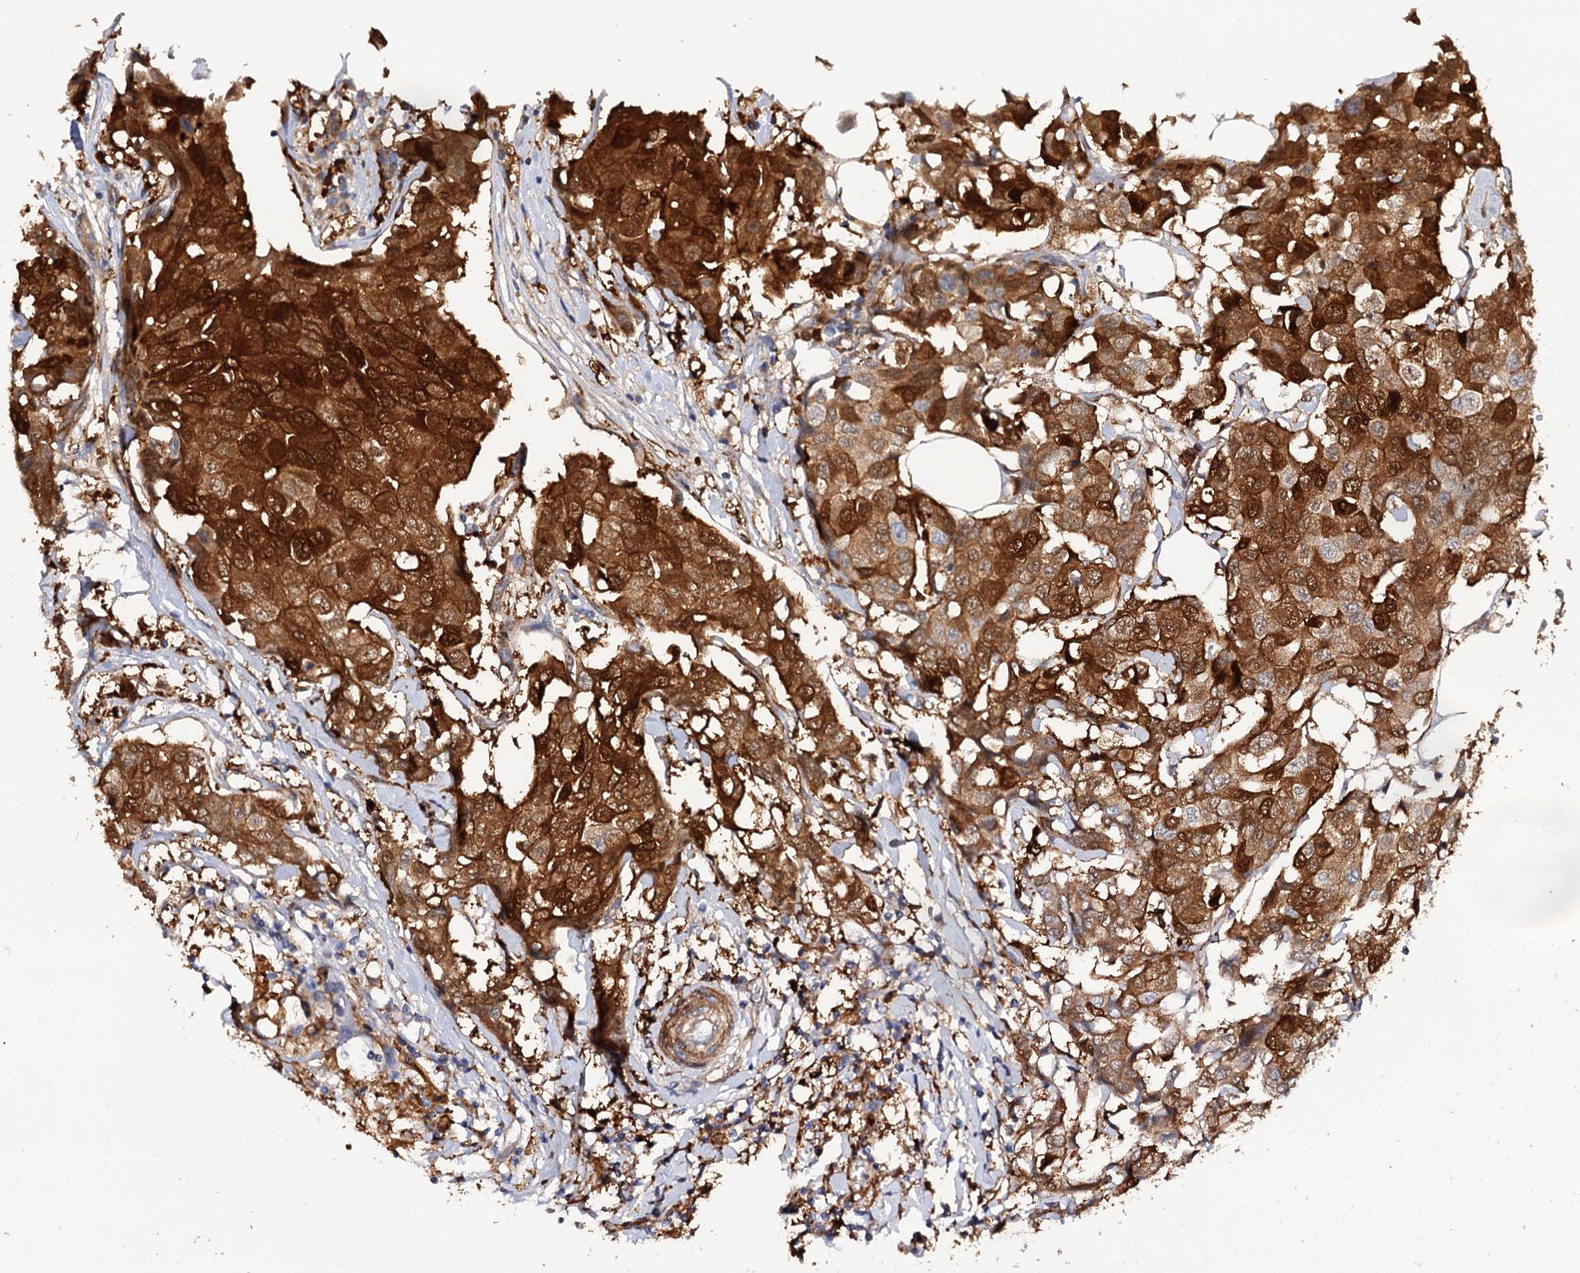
{"staining": {"intensity": "strong", "quantity": ">75%", "location": "cytoplasmic/membranous,nuclear"}, "tissue": "breast cancer", "cell_type": "Tumor cells", "image_type": "cancer", "snomed": [{"axis": "morphology", "description": "Duct carcinoma"}, {"axis": "topography", "description": "Breast"}], "caption": "DAB (3,3'-diaminobenzidine) immunohistochemical staining of breast cancer exhibits strong cytoplasmic/membranous and nuclear protein expression in approximately >75% of tumor cells.", "gene": "CSAD", "patient": {"sex": "female", "age": 80}}